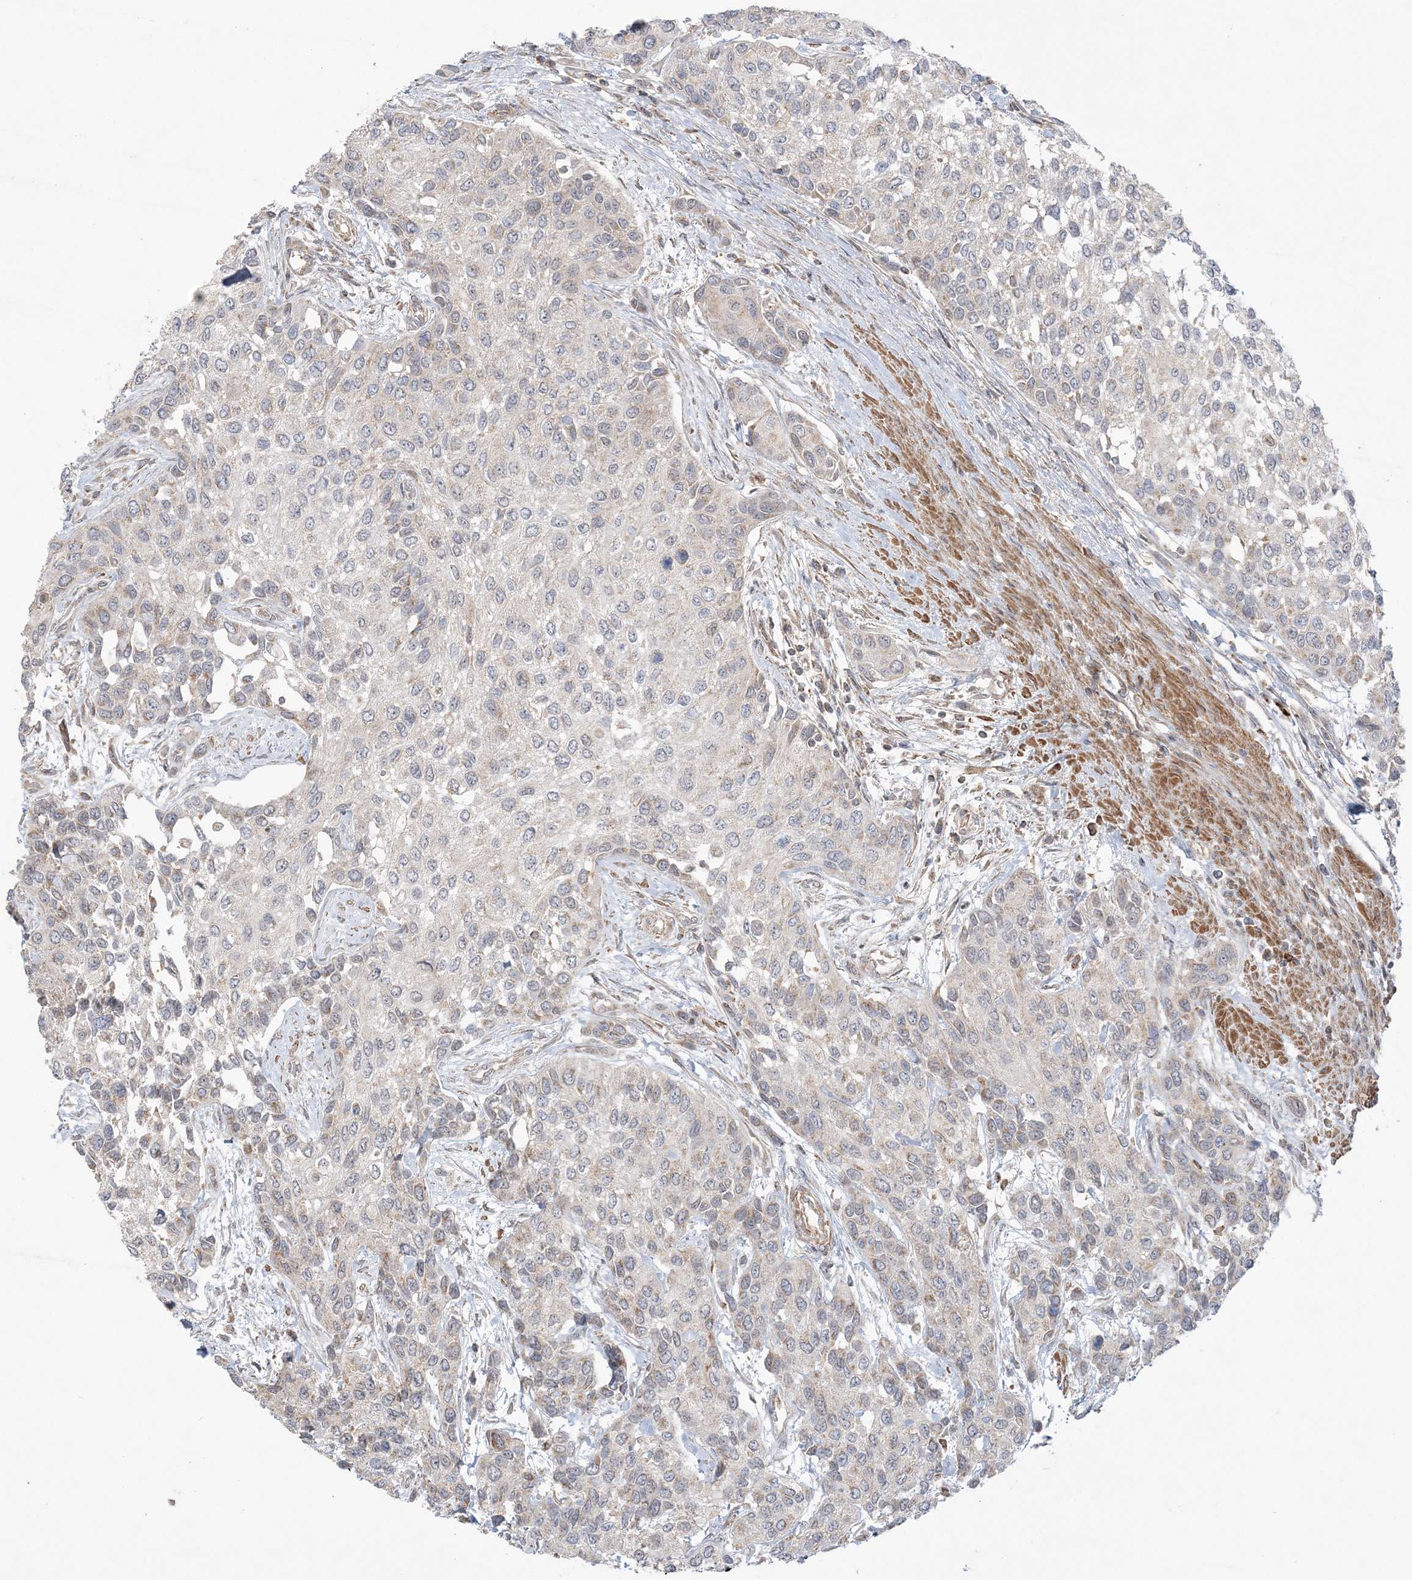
{"staining": {"intensity": "weak", "quantity": "<25%", "location": "cytoplasmic/membranous"}, "tissue": "urothelial cancer", "cell_type": "Tumor cells", "image_type": "cancer", "snomed": [{"axis": "morphology", "description": "Normal tissue, NOS"}, {"axis": "morphology", "description": "Urothelial carcinoma, High grade"}, {"axis": "topography", "description": "Vascular tissue"}, {"axis": "topography", "description": "Urinary bladder"}], "caption": "Photomicrograph shows no significant protein positivity in tumor cells of urothelial cancer.", "gene": "SCLT1", "patient": {"sex": "female", "age": 56}}